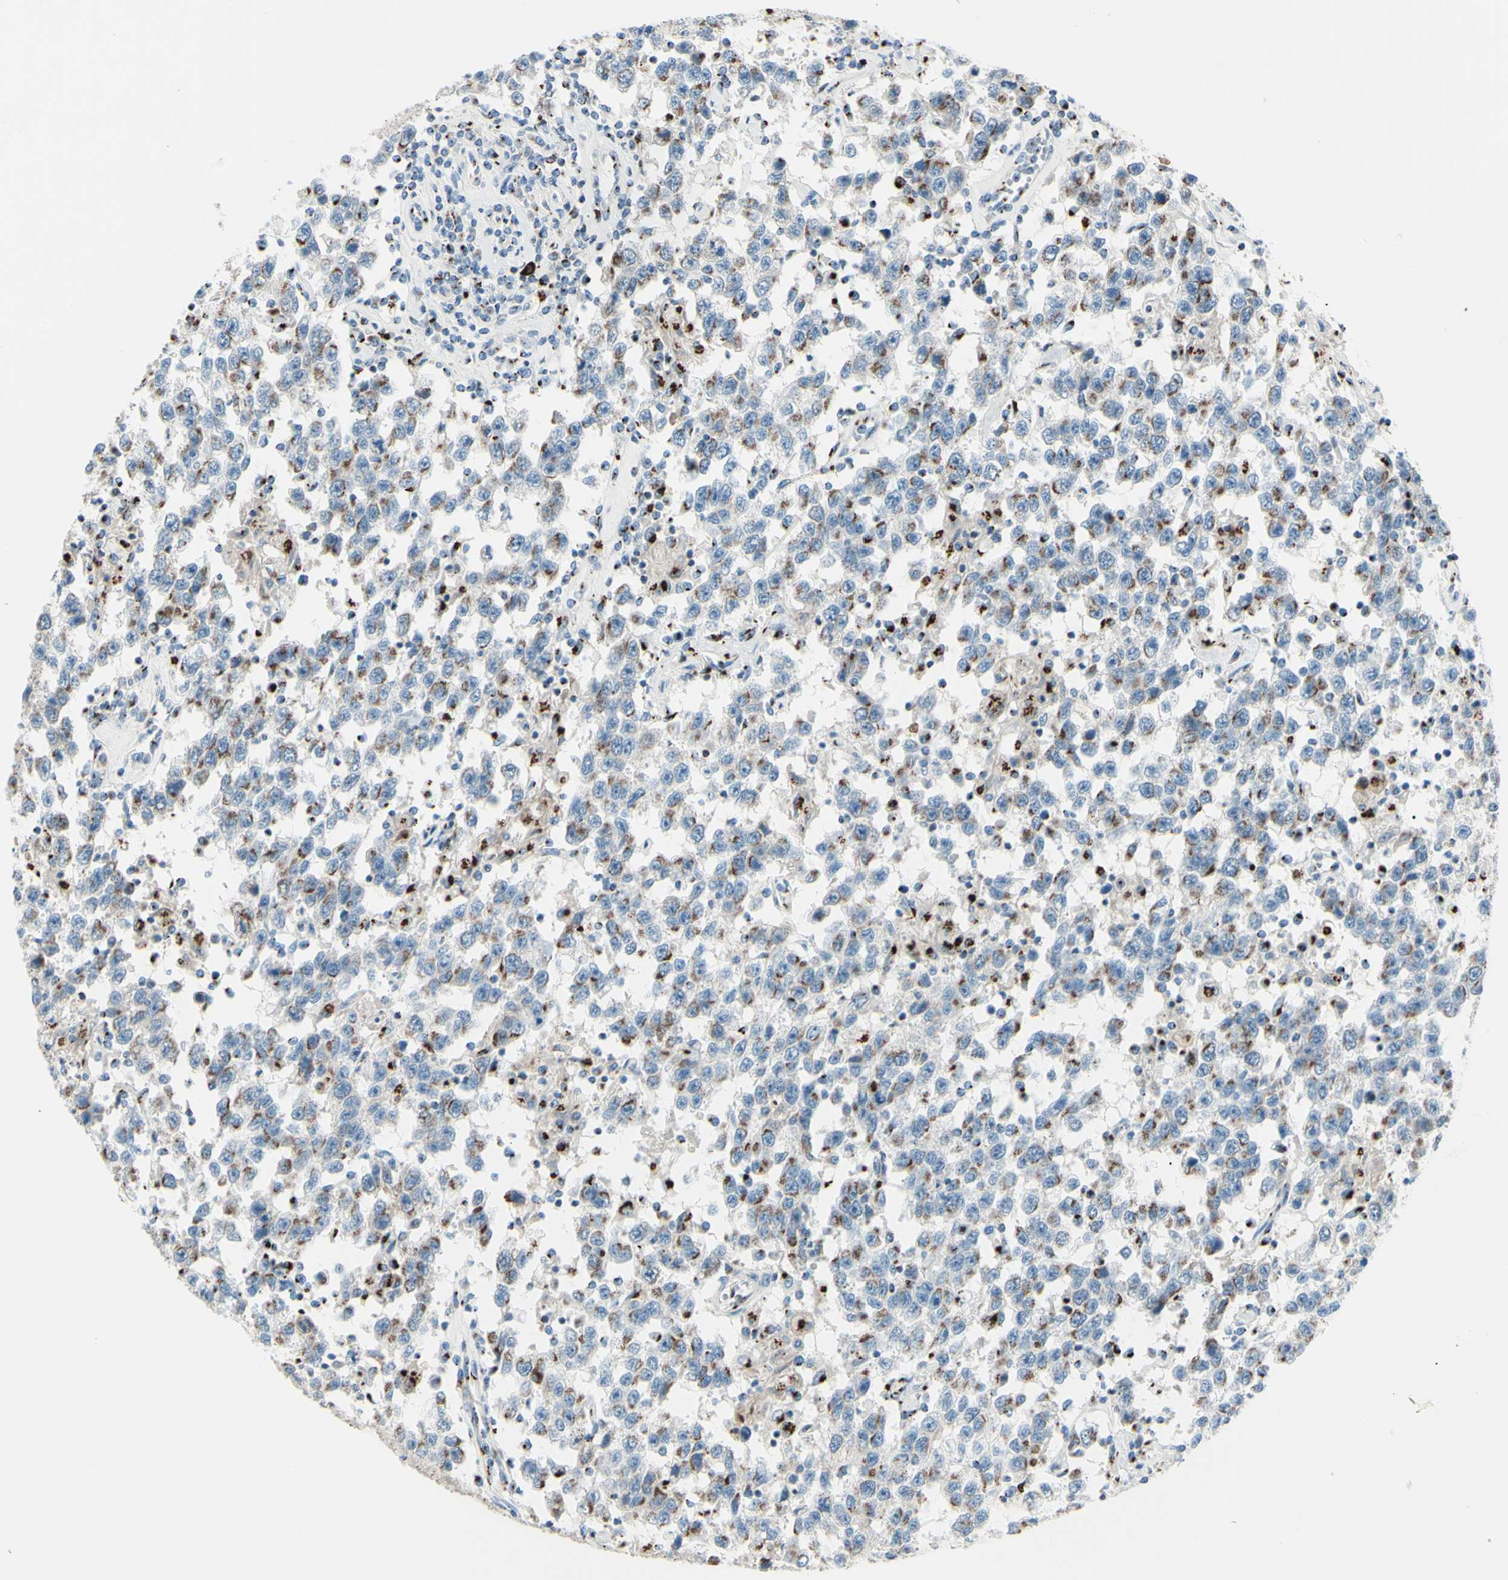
{"staining": {"intensity": "moderate", "quantity": "25%-75%", "location": "cytoplasmic/membranous"}, "tissue": "testis cancer", "cell_type": "Tumor cells", "image_type": "cancer", "snomed": [{"axis": "morphology", "description": "Seminoma, NOS"}, {"axis": "topography", "description": "Testis"}], "caption": "Testis seminoma stained with IHC displays moderate cytoplasmic/membranous expression in approximately 25%-75% of tumor cells.", "gene": "B4GALT1", "patient": {"sex": "male", "age": 41}}